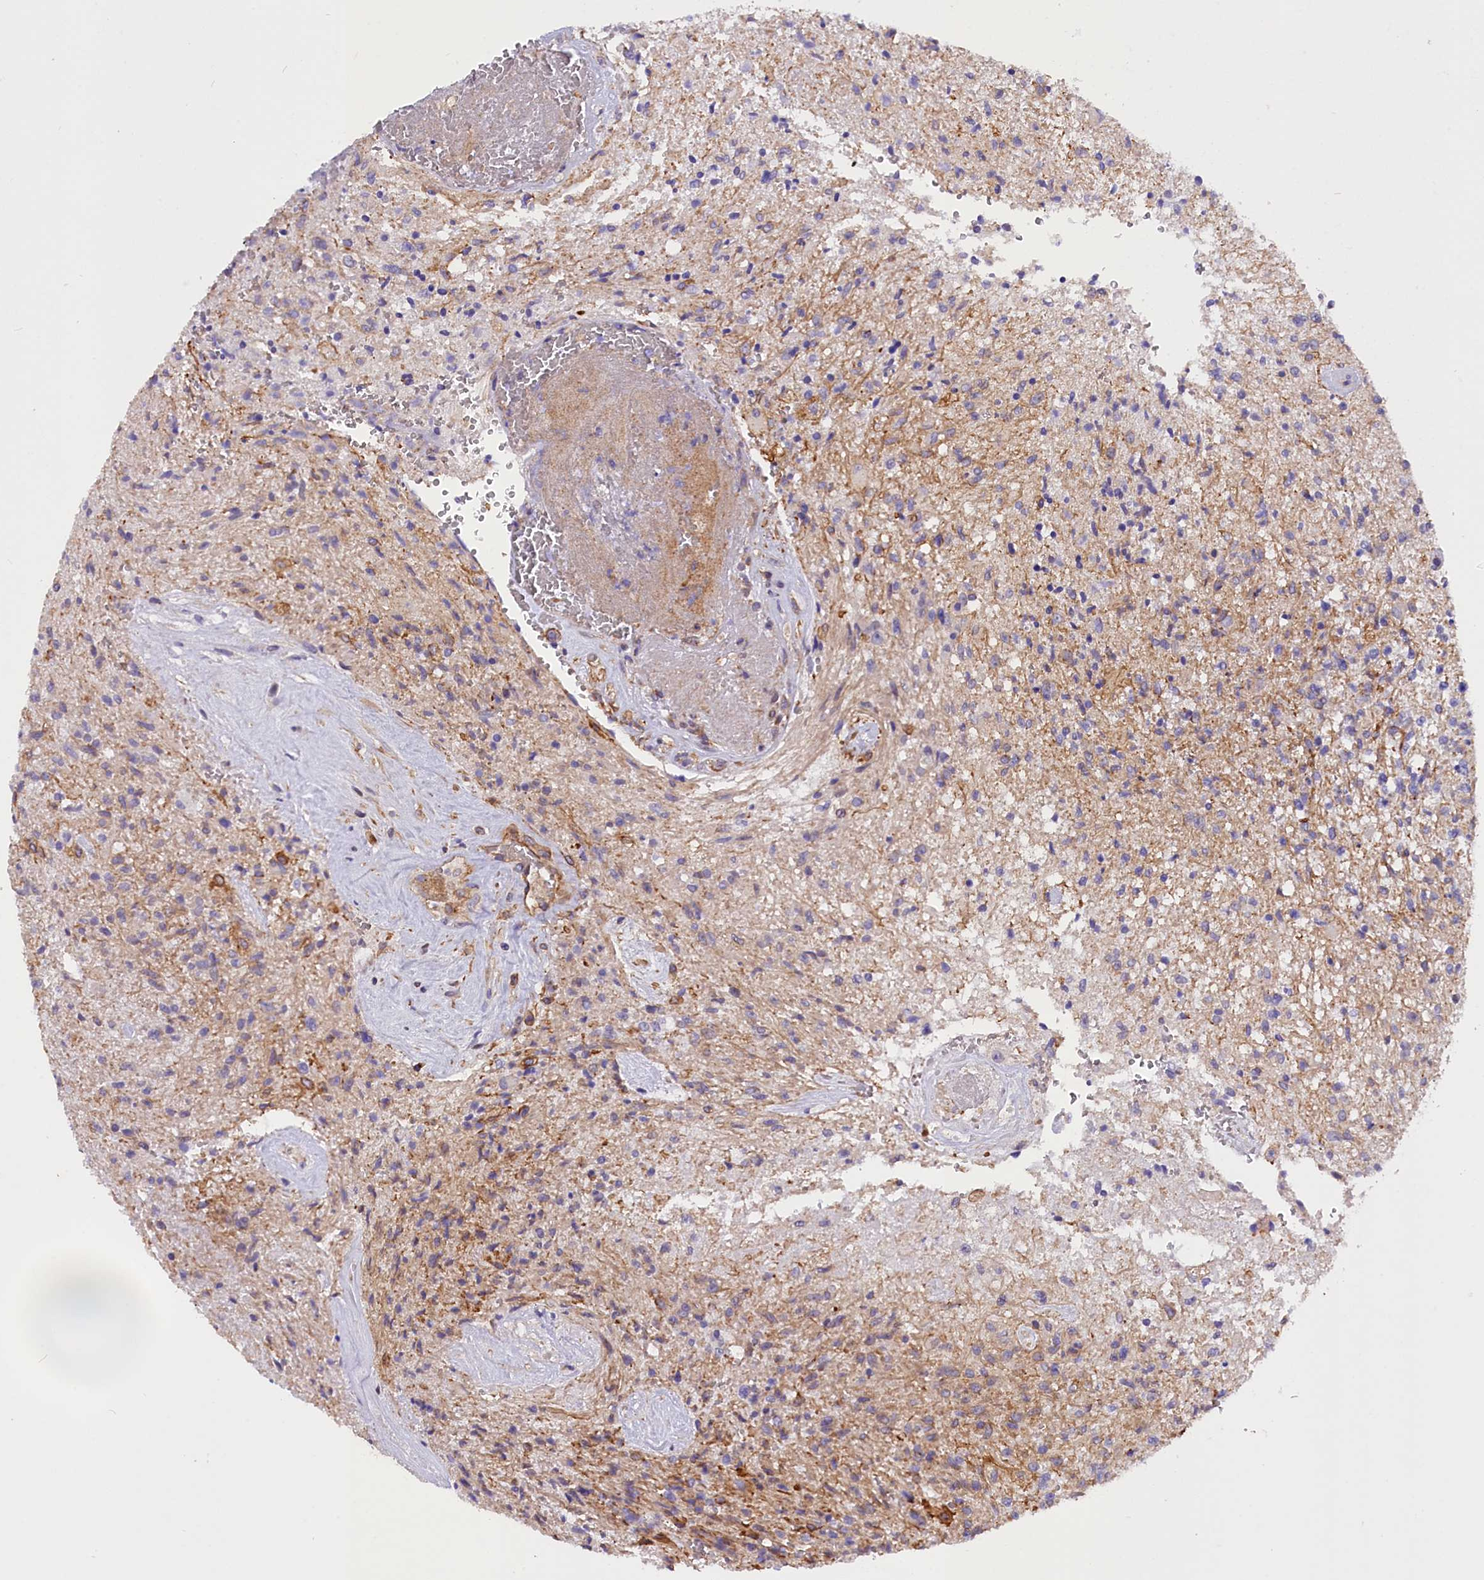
{"staining": {"intensity": "negative", "quantity": "none", "location": "none"}, "tissue": "glioma", "cell_type": "Tumor cells", "image_type": "cancer", "snomed": [{"axis": "morphology", "description": "Glioma, malignant, High grade"}, {"axis": "topography", "description": "Brain"}], "caption": "Tumor cells are negative for protein expression in human high-grade glioma (malignant).", "gene": "MED20", "patient": {"sex": "male", "age": 56}}